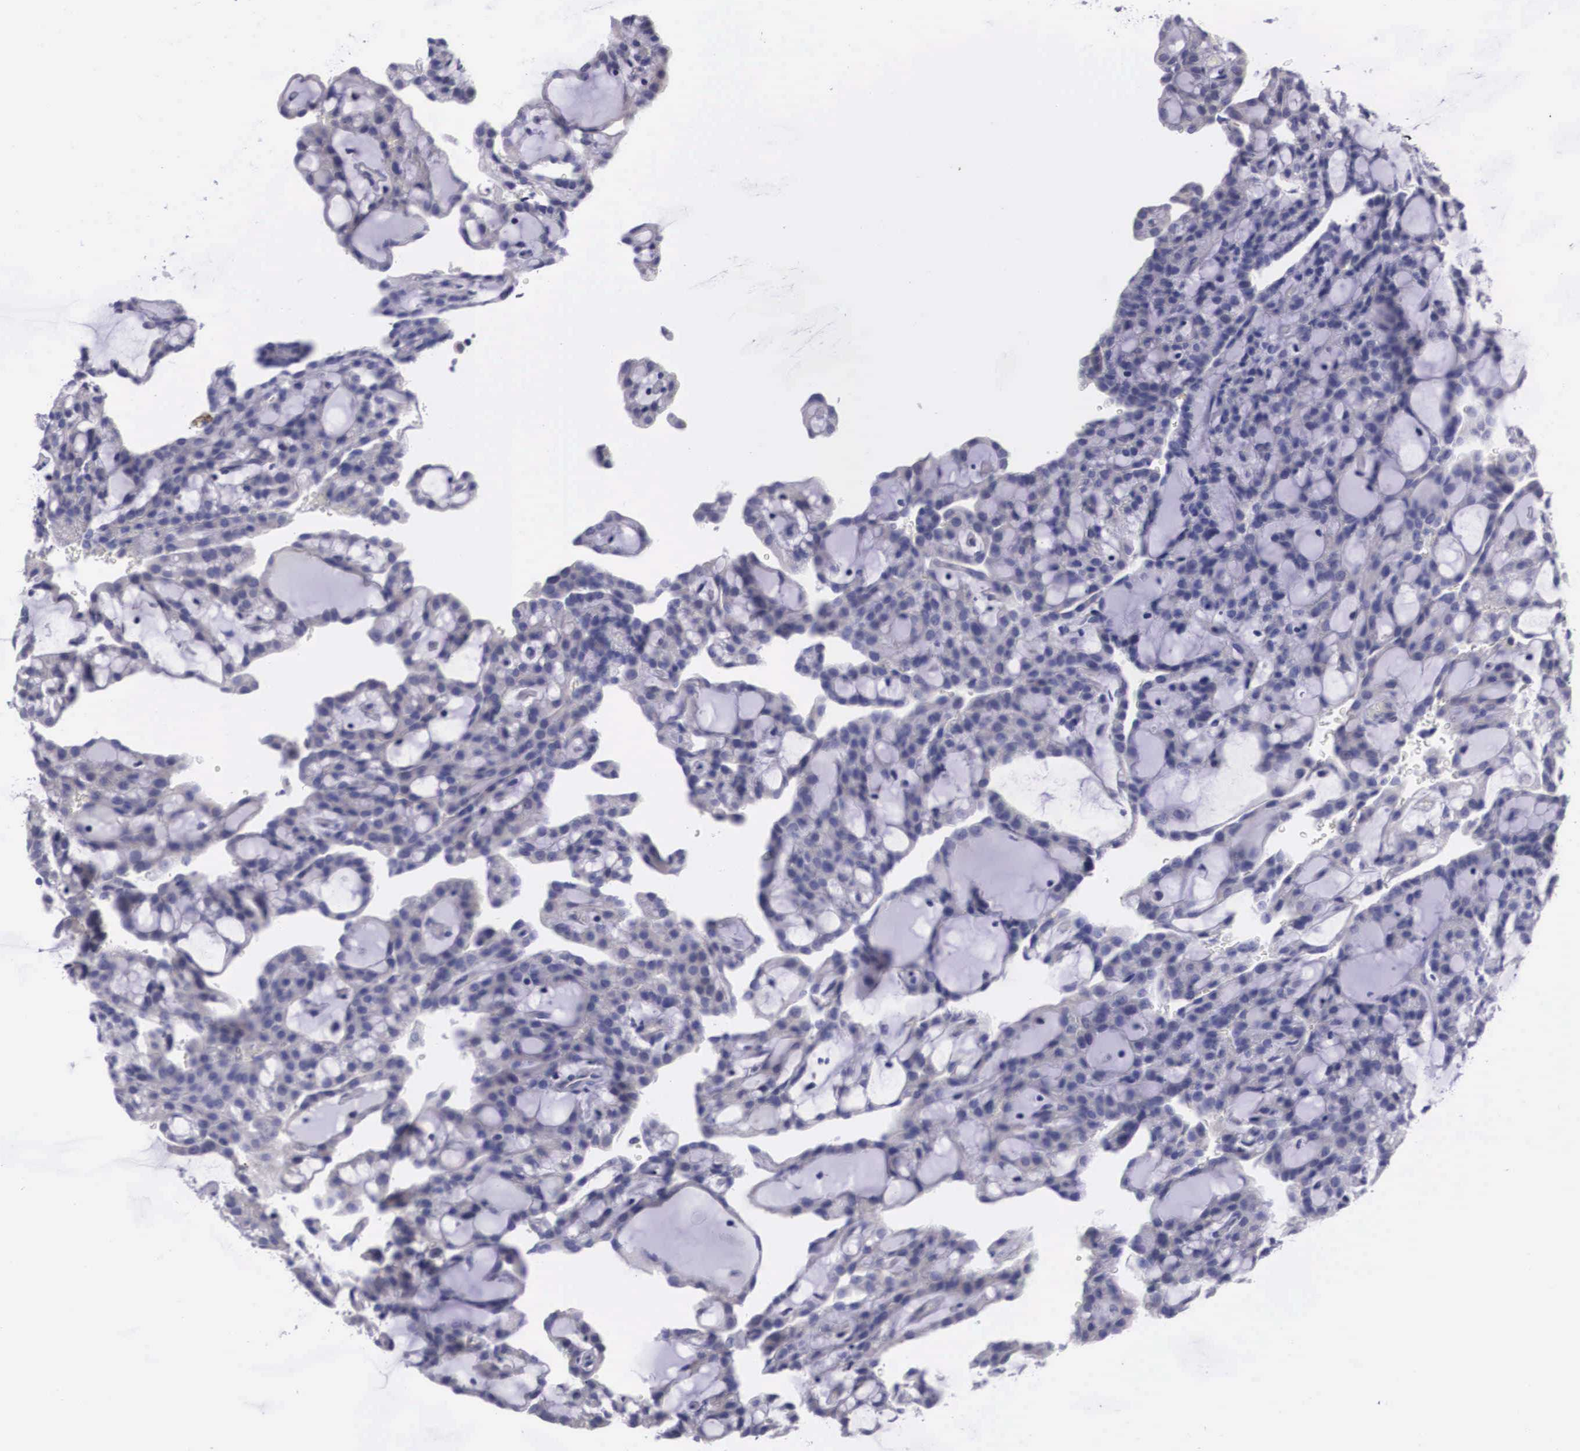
{"staining": {"intensity": "negative", "quantity": "none", "location": "none"}, "tissue": "renal cancer", "cell_type": "Tumor cells", "image_type": "cancer", "snomed": [{"axis": "morphology", "description": "Adenocarcinoma, NOS"}, {"axis": "topography", "description": "Kidney"}], "caption": "High power microscopy image of an immunohistochemistry (IHC) image of renal cancer (adenocarcinoma), revealing no significant positivity in tumor cells. (DAB (3,3'-diaminobenzidine) immunohistochemistry (IHC), high magnification).", "gene": "CRELD2", "patient": {"sex": "male", "age": 63}}